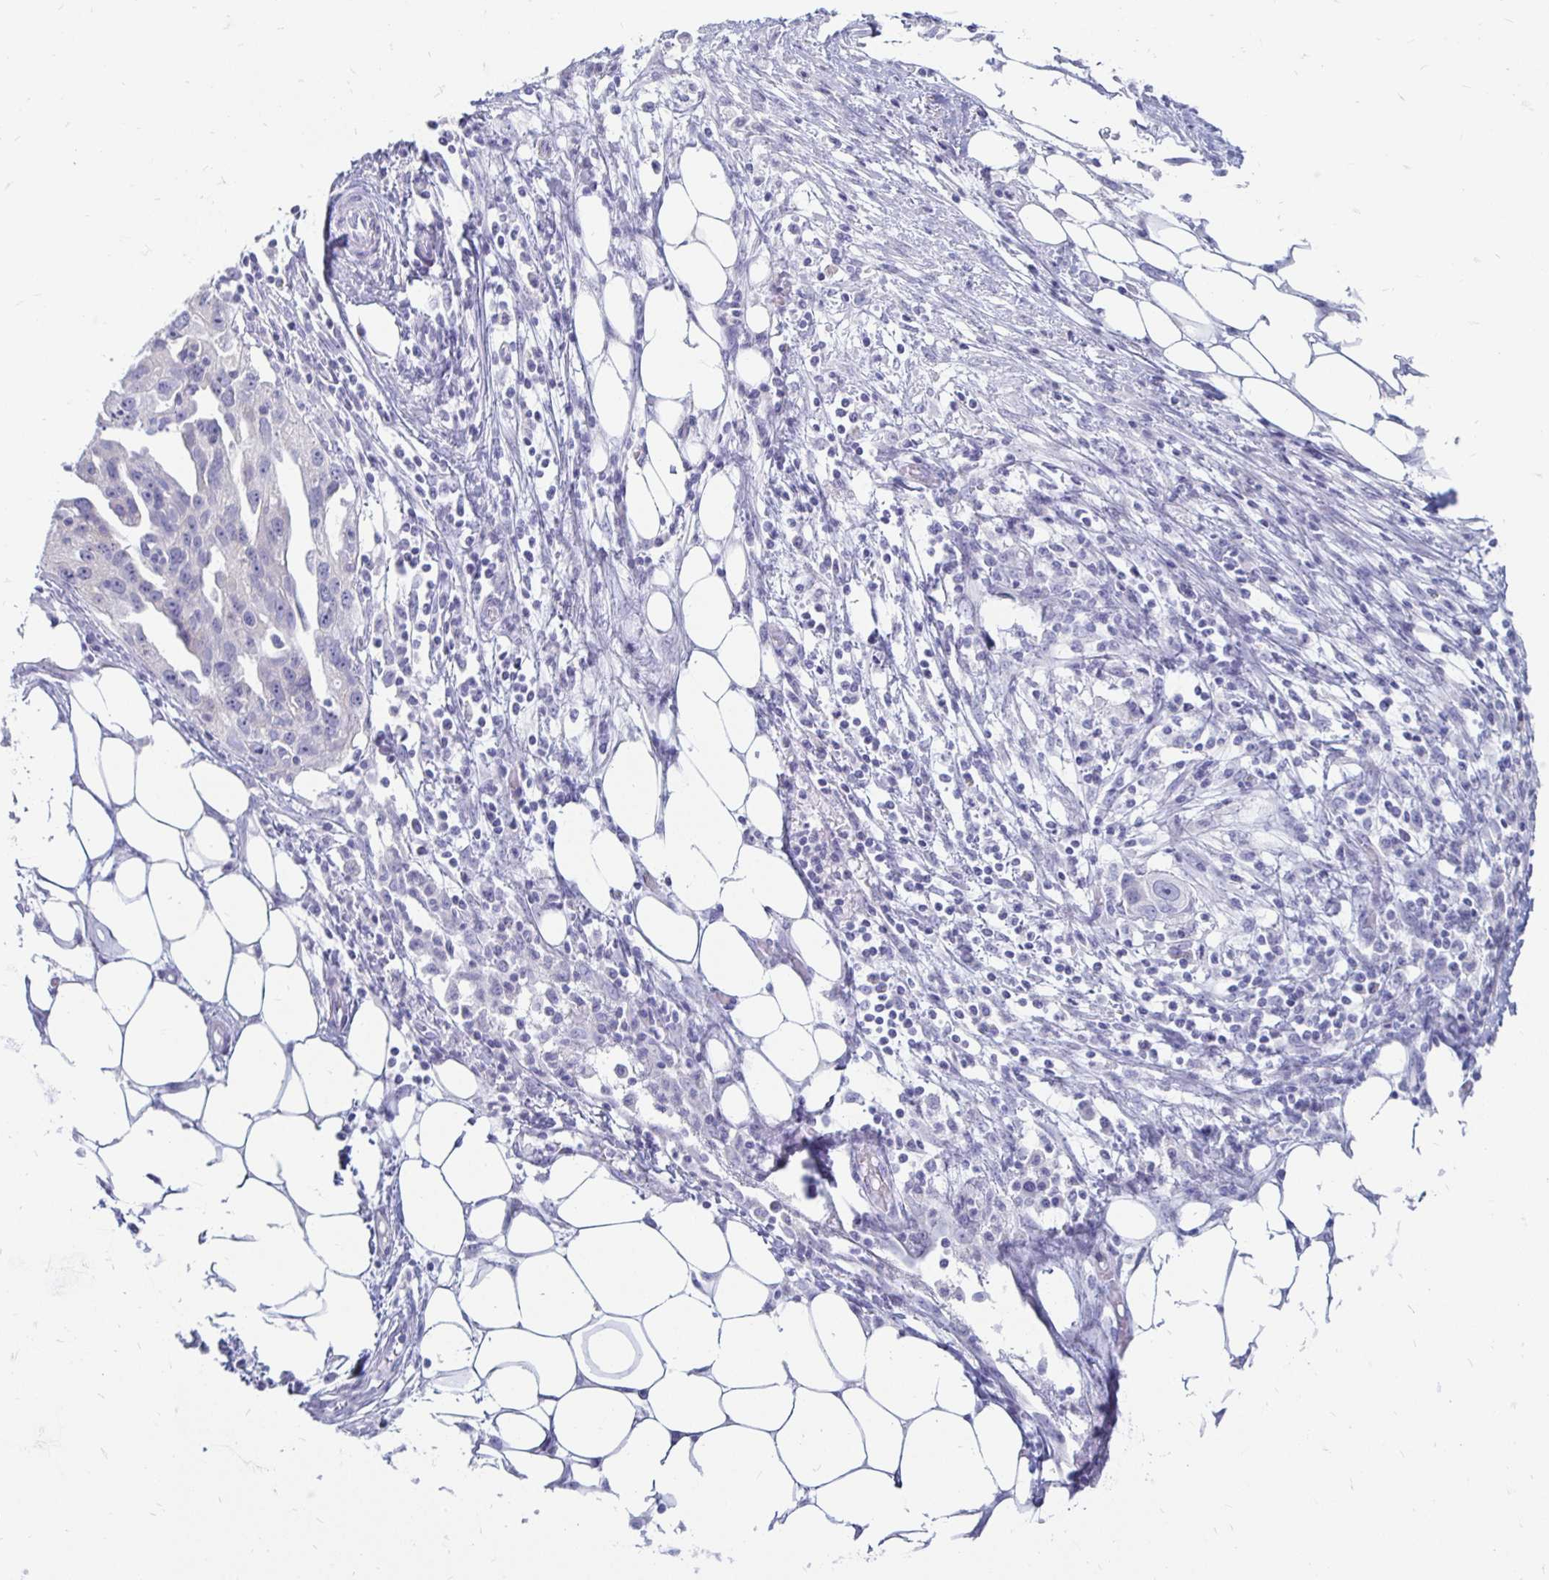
{"staining": {"intensity": "negative", "quantity": "none", "location": "none"}, "tissue": "ovarian cancer", "cell_type": "Tumor cells", "image_type": "cancer", "snomed": [{"axis": "morphology", "description": "Carcinoma, endometroid"}, {"axis": "morphology", "description": "Cystadenocarcinoma, serous, NOS"}, {"axis": "topography", "description": "Ovary"}], "caption": "An immunohistochemistry (IHC) micrograph of ovarian cancer (endometroid carcinoma) is shown. There is no staining in tumor cells of ovarian cancer (endometroid carcinoma).", "gene": "PEG10", "patient": {"sex": "female", "age": 45}}